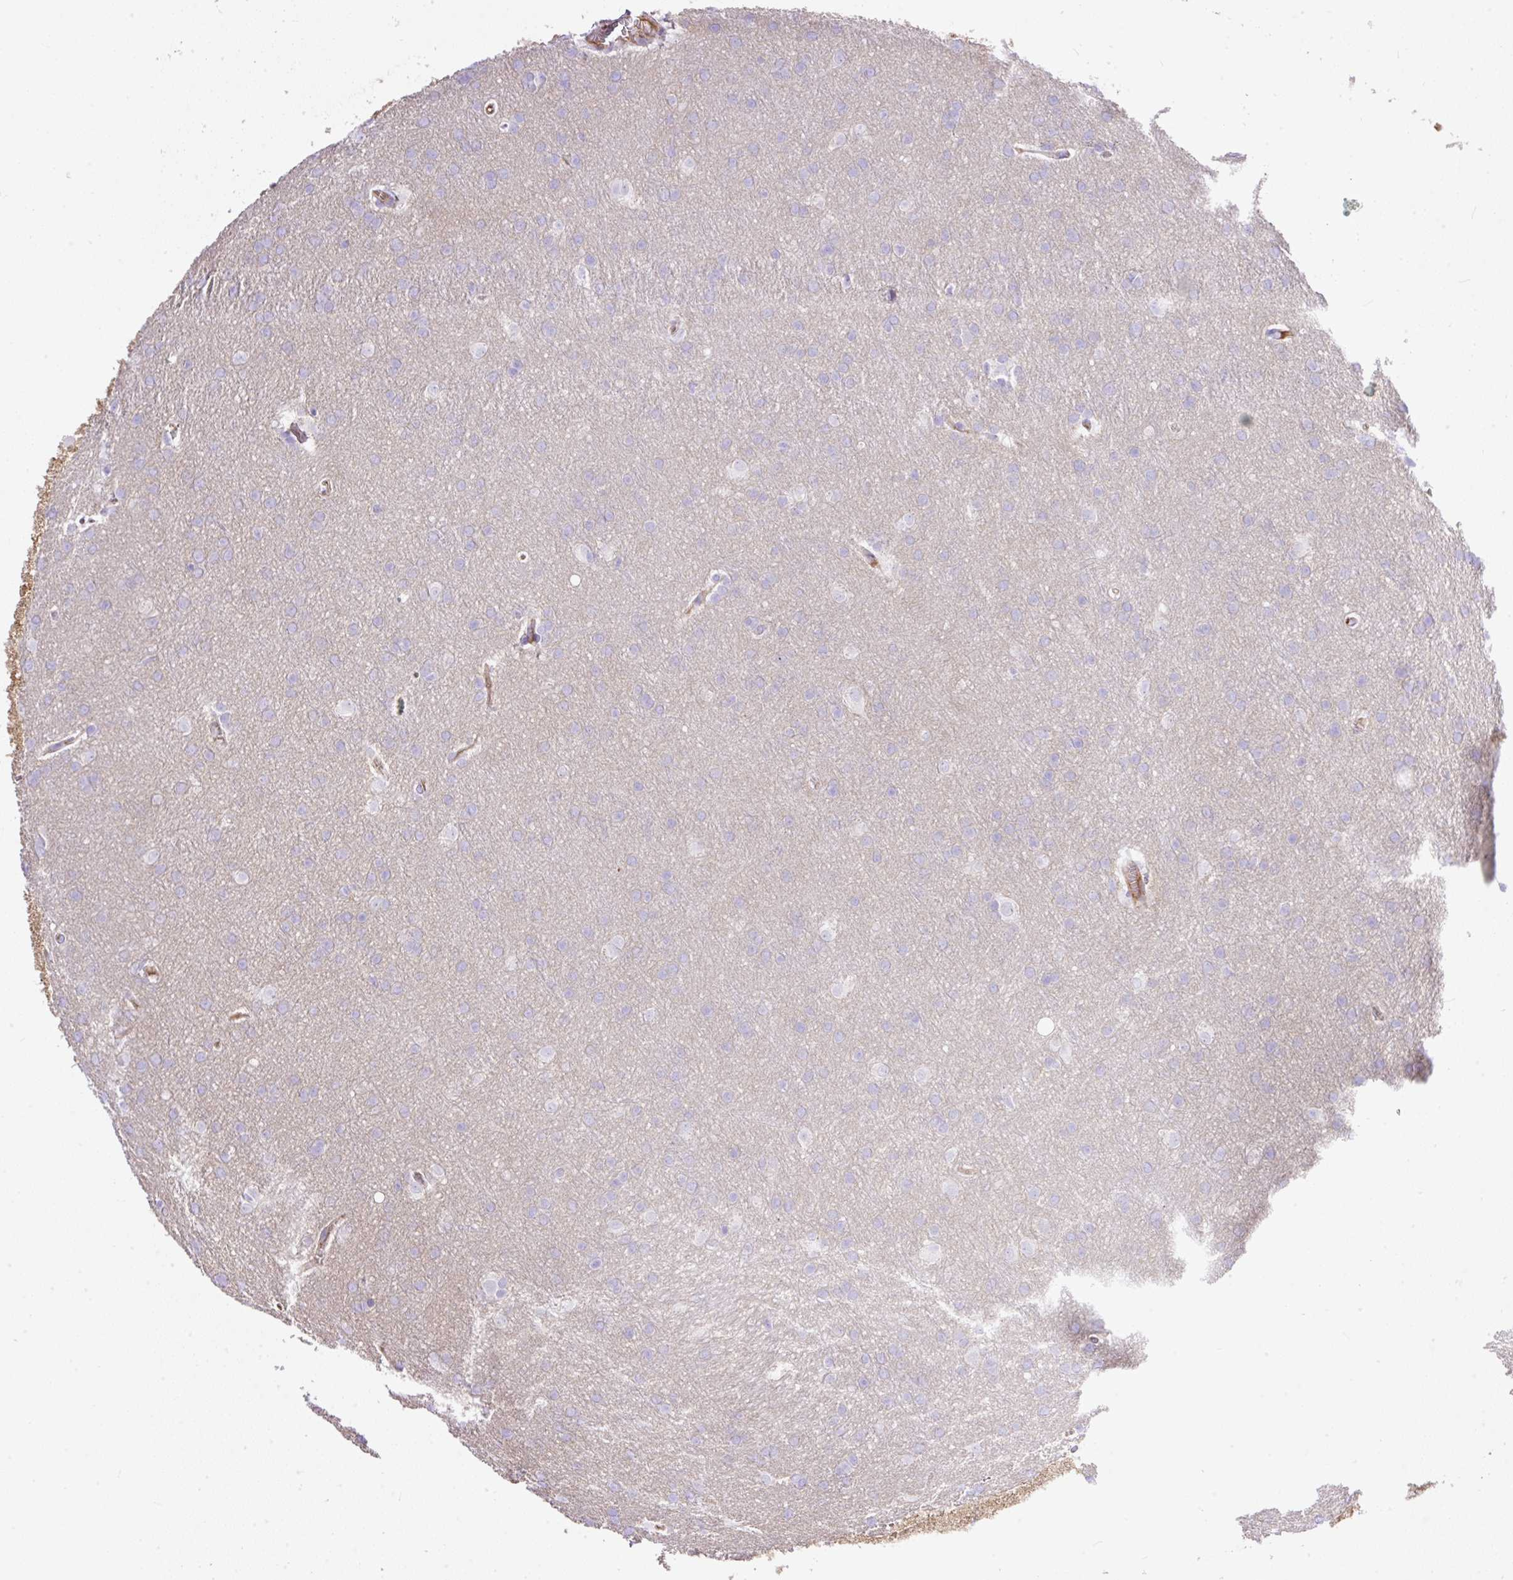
{"staining": {"intensity": "negative", "quantity": "none", "location": "none"}, "tissue": "glioma", "cell_type": "Tumor cells", "image_type": "cancer", "snomed": [{"axis": "morphology", "description": "Glioma, malignant, High grade"}, {"axis": "topography", "description": "Brain"}], "caption": "Malignant glioma (high-grade) was stained to show a protein in brown. There is no significant positivity in tumor cells.", "gene": "CLEC3B", "patient": {"sex": "male", "age": 53}}